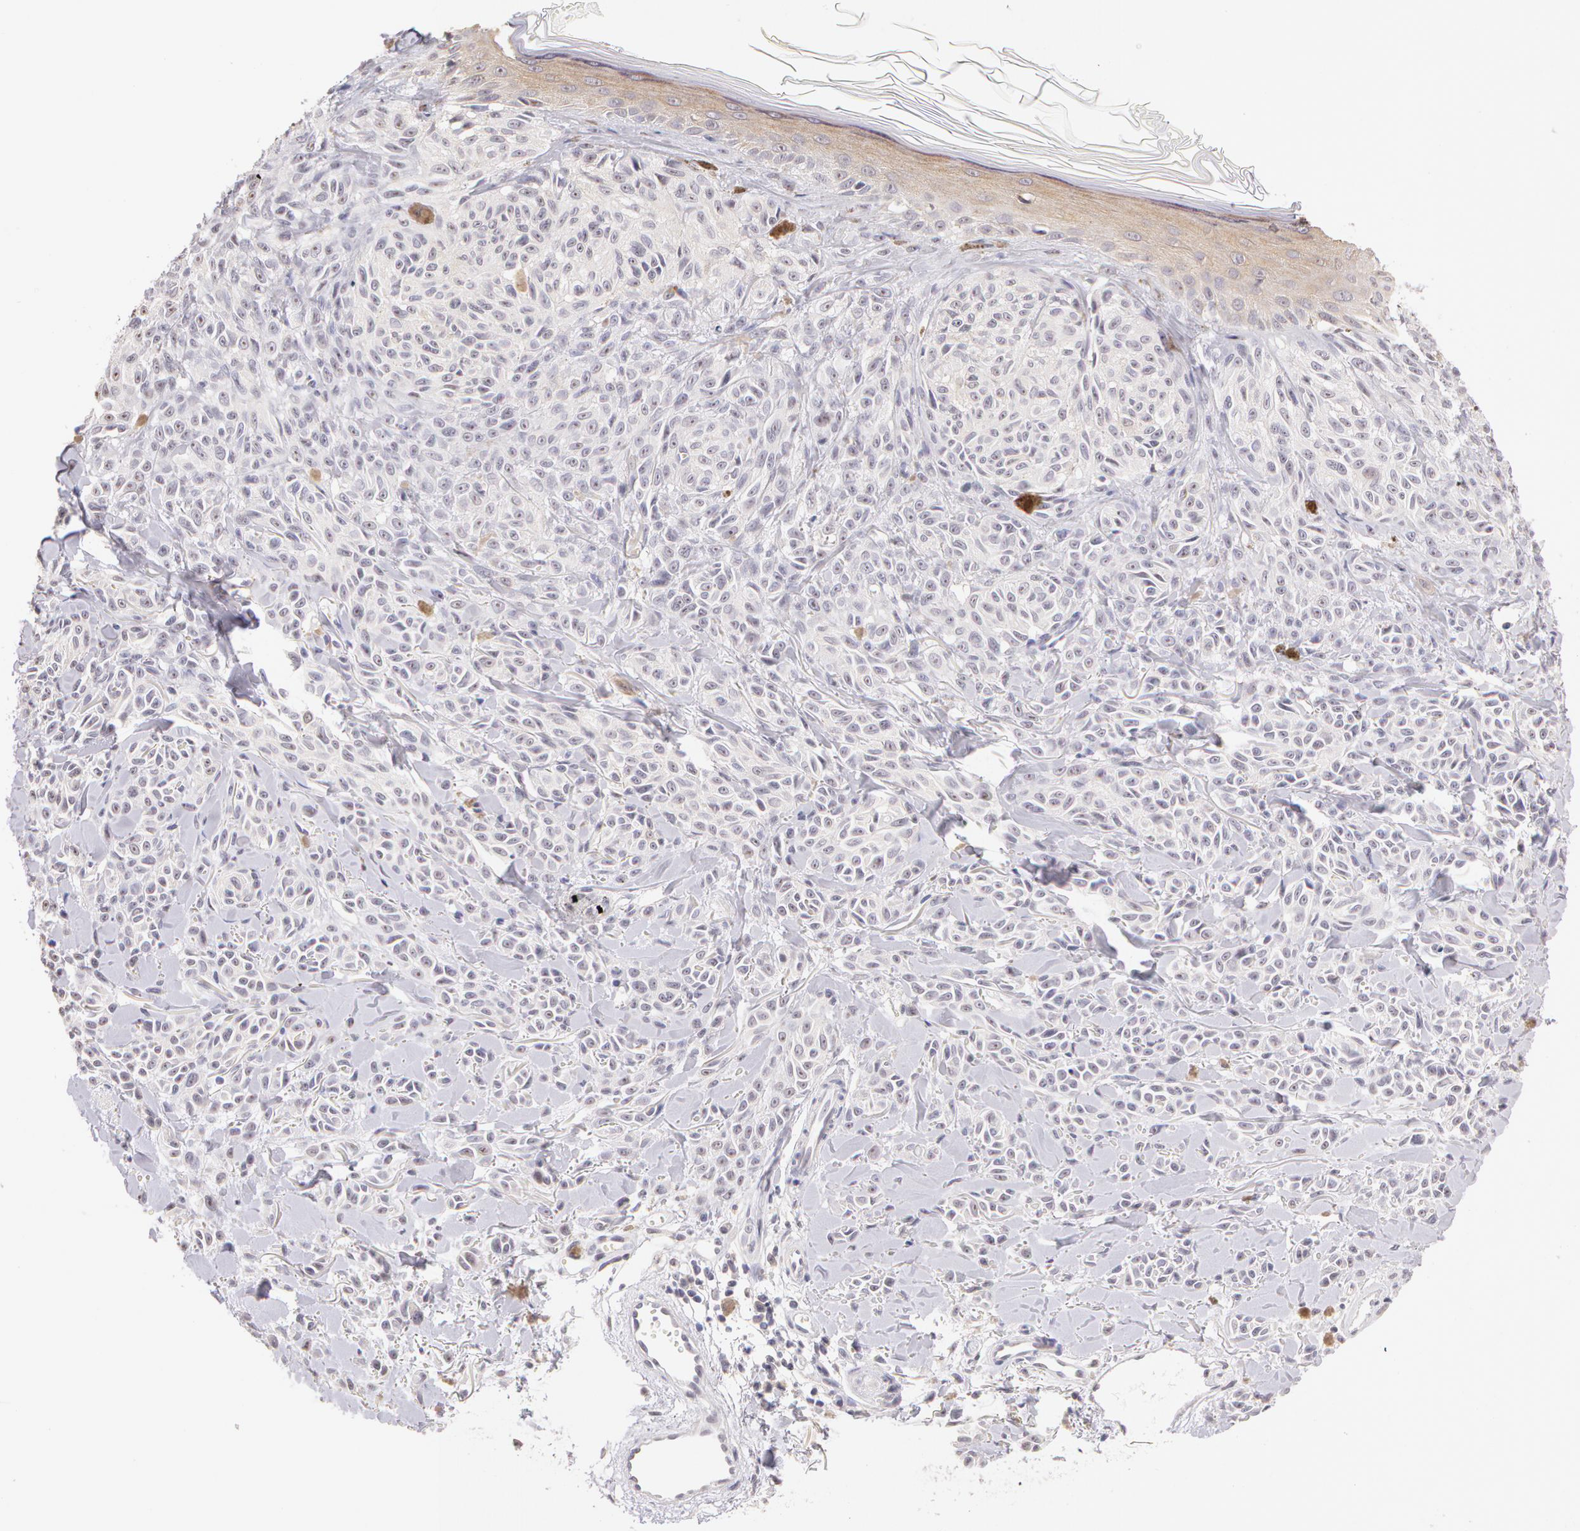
{"staining": {"intensity": "negative", "quantity": "none", "location": "none"}, "tissue": "melanoma", "cell_type": "Tumor cells", "image_type": "cancer", "snomed": [{"axis": "morphology", "description": "Malignant melanoma, NOS"}, {"axis": "topography", "description": "Skin"}], "caption": "There is no significant expression in tumor cells of melanoma.", "gene": "ZNF597", "patient": {"sex": "female", "age": 73}}